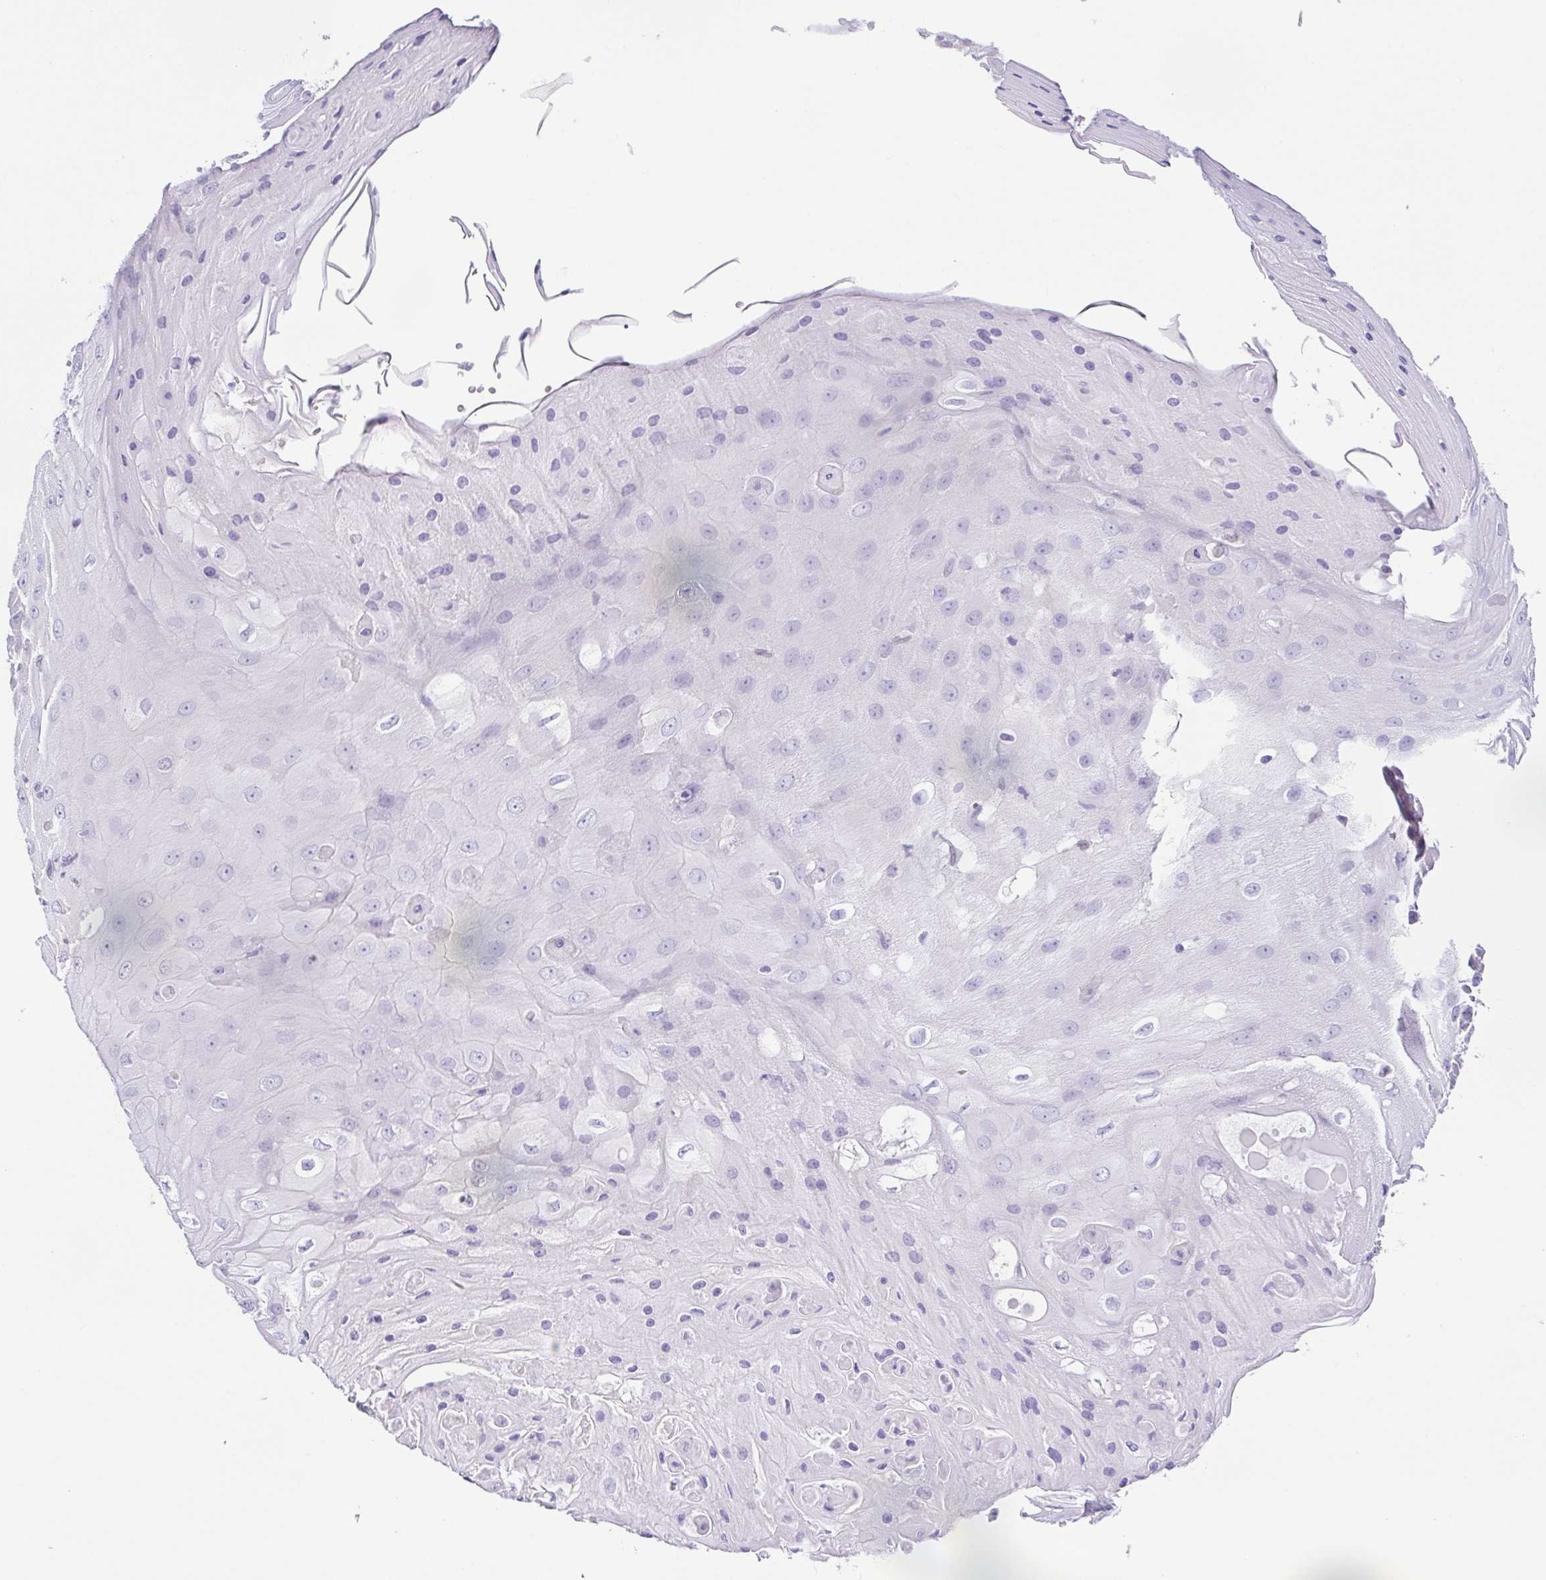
{"staining": {"intensity": "negative", "quantity": "none", "location": "none"}, "tissue": "skin cancer", "cell_type": "Tumor cells", "image_type": "cancer", "snomed": [{"axis": "morphology", "description": "Squamous cell carcinoma, NOS"}, {"axis": "topography", "description": "Skin"}], "caption": "A high-resolution photomicrograph shows IHC staining of skin cancer (squamous cell carcinoma), which demonstrates no significant positivity in tumor cells.", "gene": "EPB42", "patient": {"sex": "male", "age": 70}}